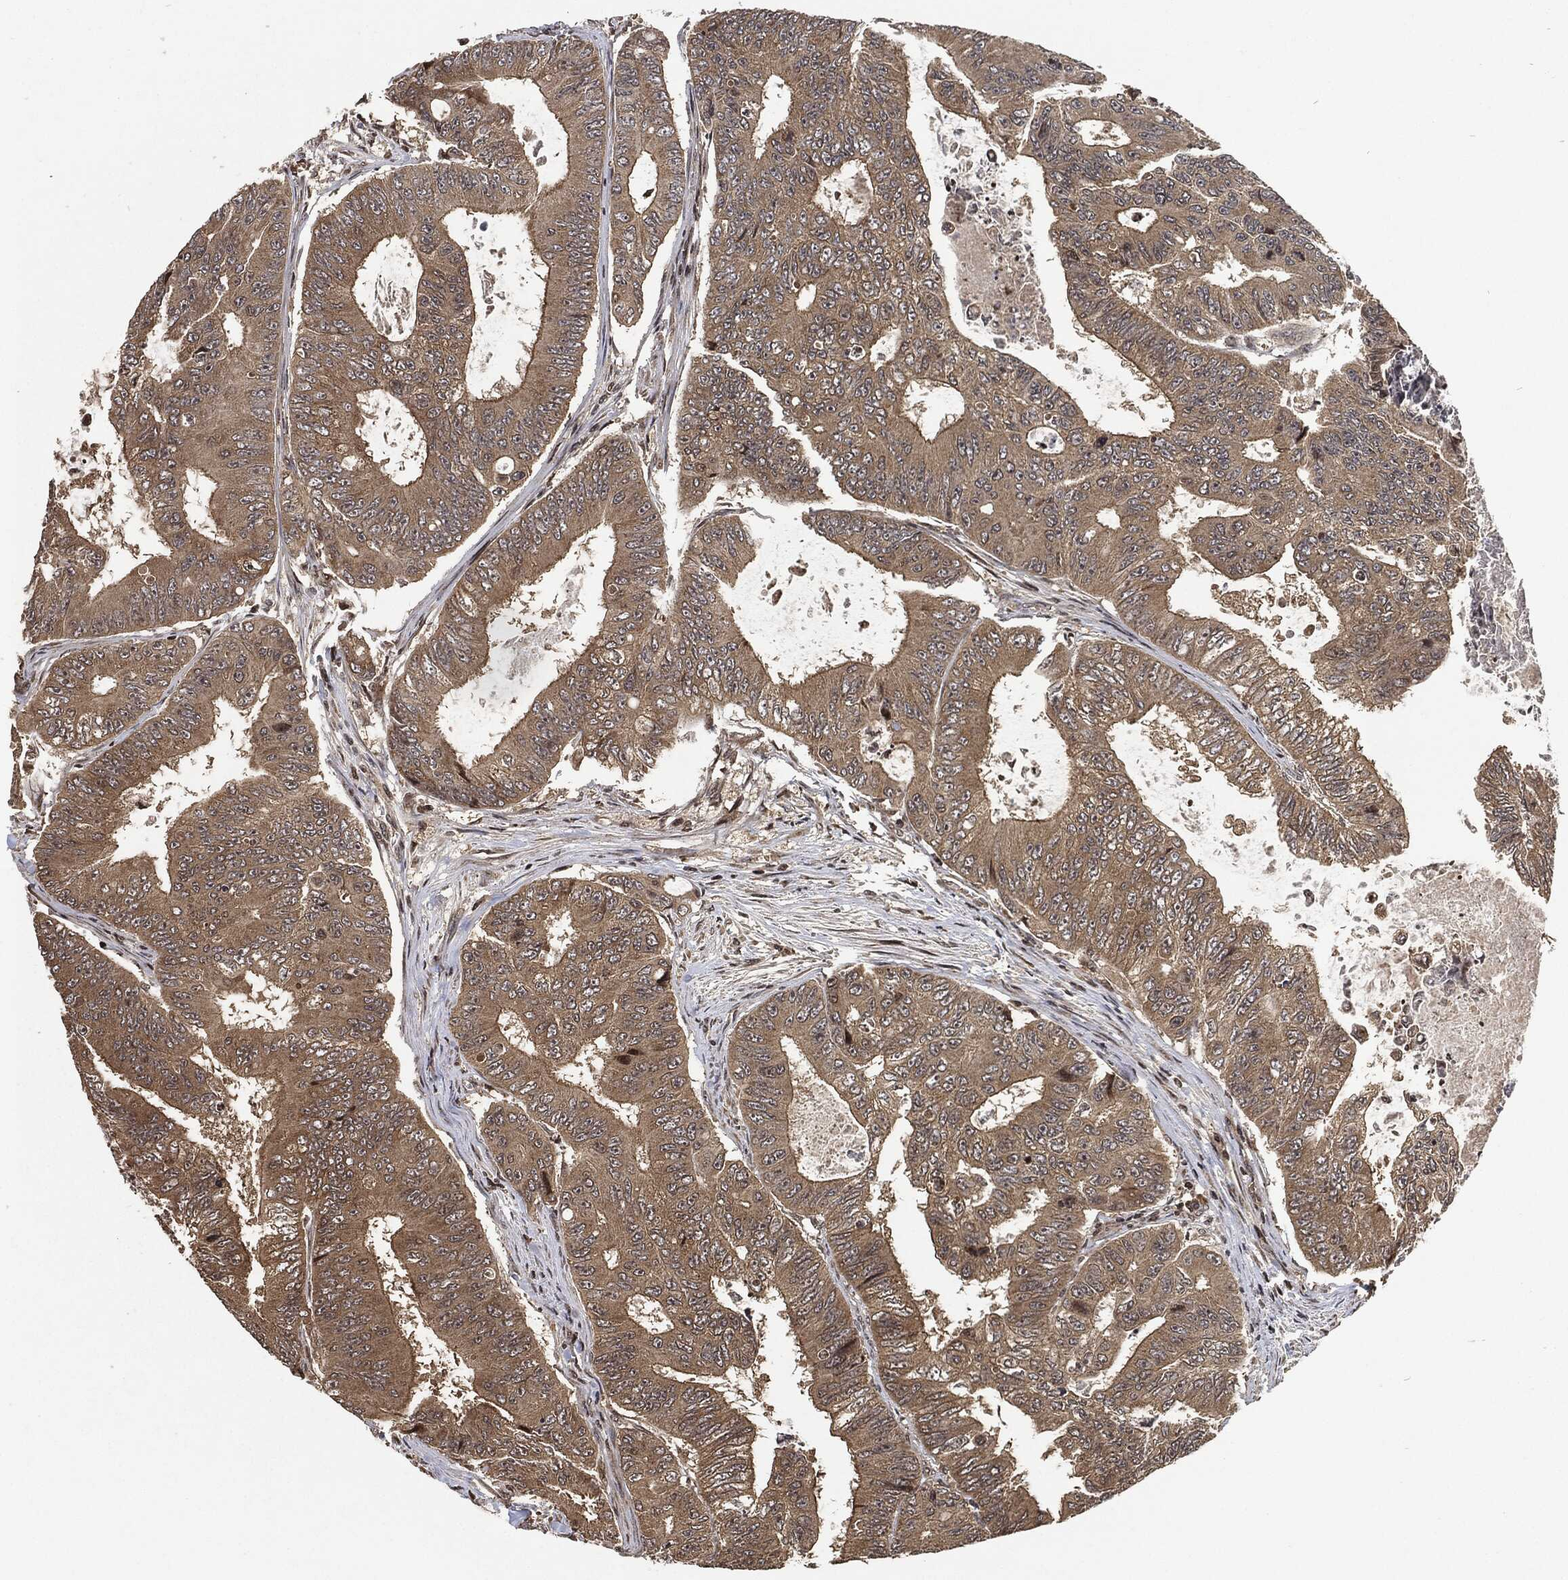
{"staining": {"intensity": "weak", "quantity": ">75%", "location": "cytoplasmic/membranous"}, "tissue": "colorectal cancer", "cell_type": "Tumor cells", "image_type": "cancer", "snomed": [{"axis": "morphology", "description": "Adenocarcinoma, NOS"}, {"axis": "topography", "description": "Colon"}], "caption": "This is a photomicrograph of IHC staining of colorectal cancer (adenocarcinoma), which shows weak staining in the cytoplasmic/membranous of tumor cells.", "gene": "PDK1", "patient": {"sex": "female", "age": 48}}